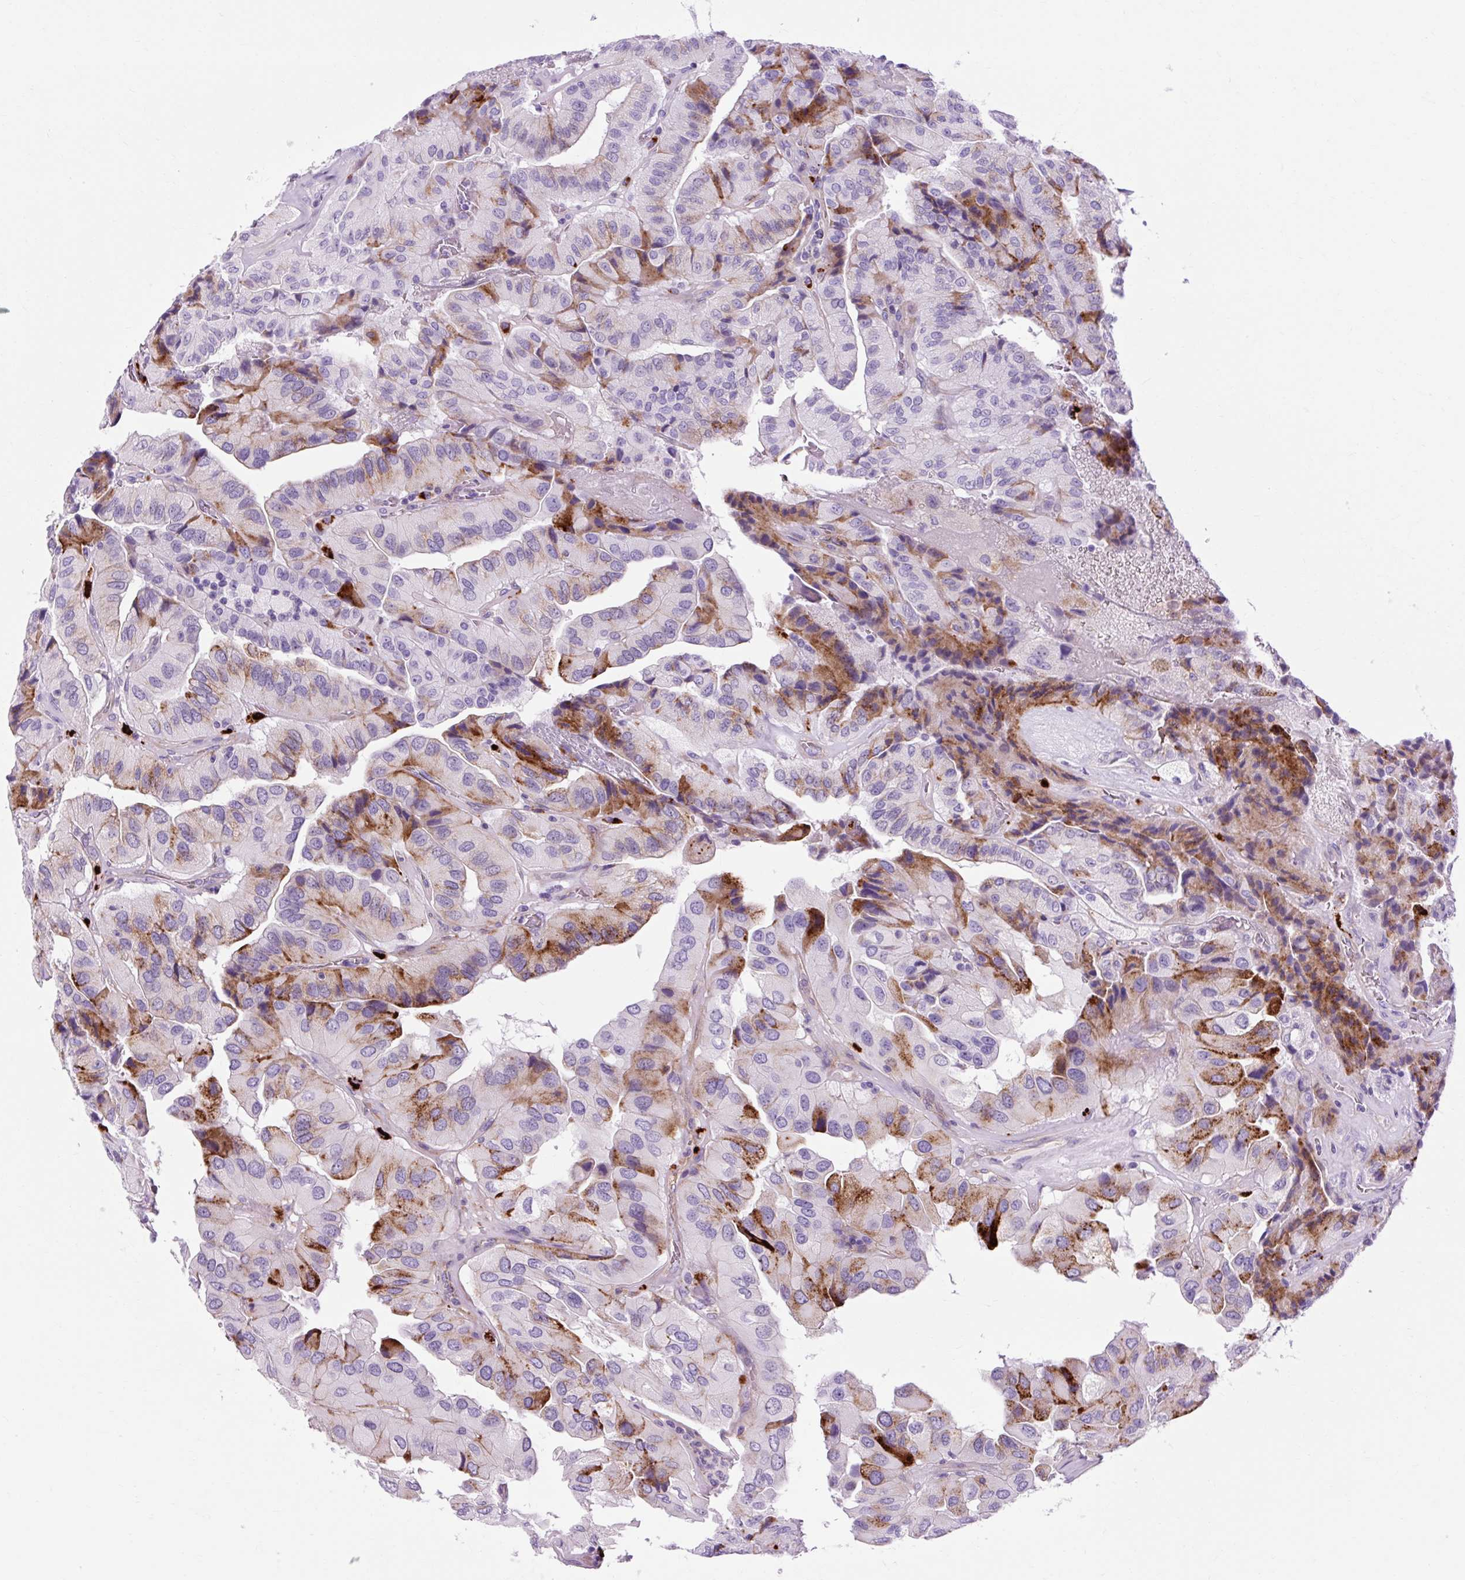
{"staining": {"intensity": "strong", "quantity": "<25%", "location": "cytoplasmic/membranous"}, "tissue": "thyroid cancer", "cell_type": "Tumor cells", "image_type": "cancer", "snomed": [{"axis": "morphology", "description": "Normal tissue, NOS"}, {"axis": "morphology", "description": "Papillary adenocarcinoma, NOS"}, {"axis": "topography", "description": "Thyroid gland"}], "caption": "Human thyroid papillary adenocarcinoma stained for a protein (brown) displays strong cytoplasmic/membranous positive staining in approximately <25% of tumor cells.", "gene": "OOEP", "patient": {"sex": "female", "age": 59}}